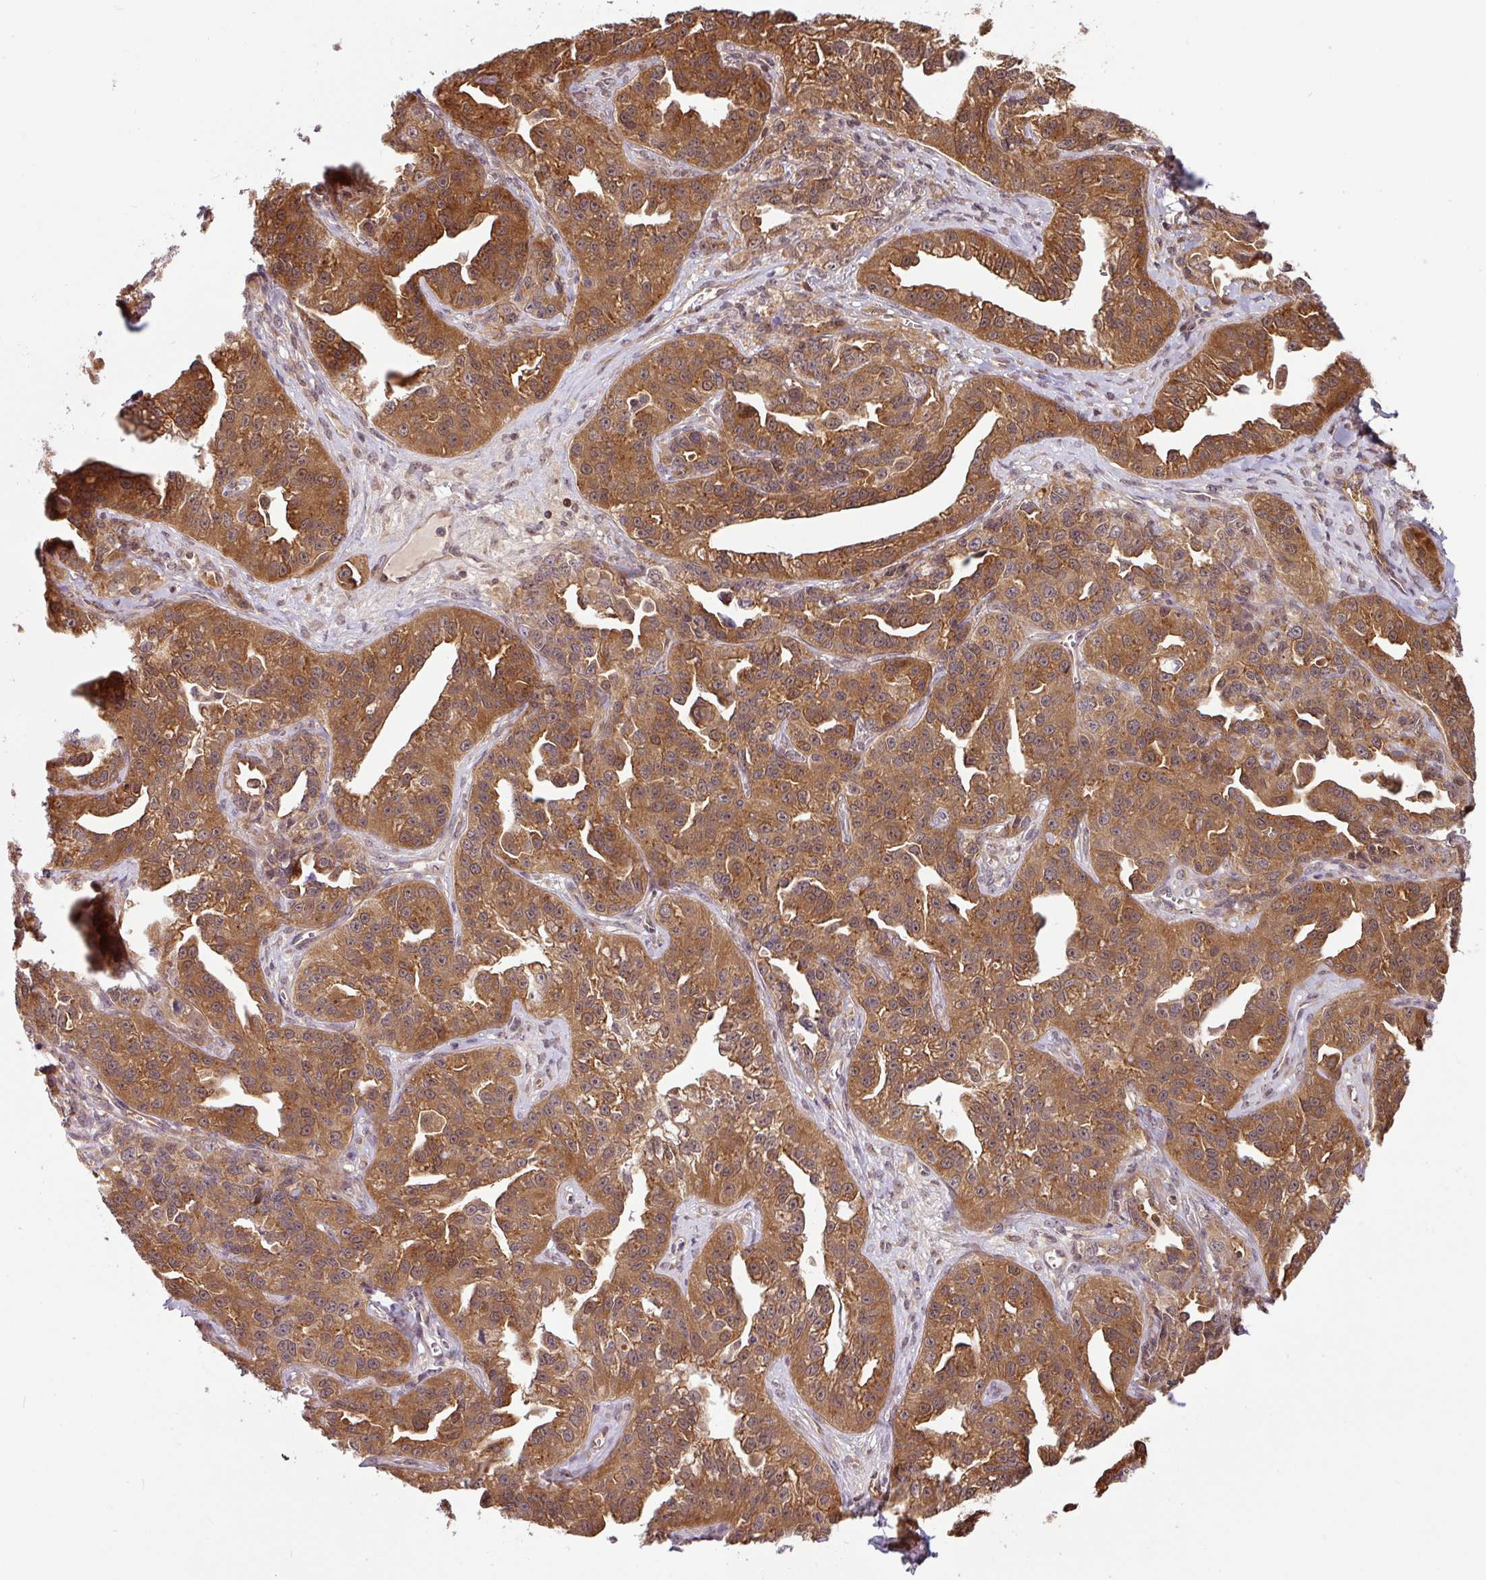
{"staining": {"intensity": "moderate", "quantity": ">75%", "location": "cytoplasmic/membranous"}, "tissue": "ovarian cancer", "cell_type": "Tumor cells", "image_type": "cancer", "snomed": [{"axis": "morphology", "description": "Cystadenocarcinoma, serous, NOS"}, {"axis": "topography", "description": "Ovary"}], "caption": "About >75% of tumor cells in ovarian cancer reveal moderate cytoplasmic/membranous protein positivity as visualized by brown immunohistochemical staining.", "gene": "SHB", "patient": {"sex": "female", "age": 75}}